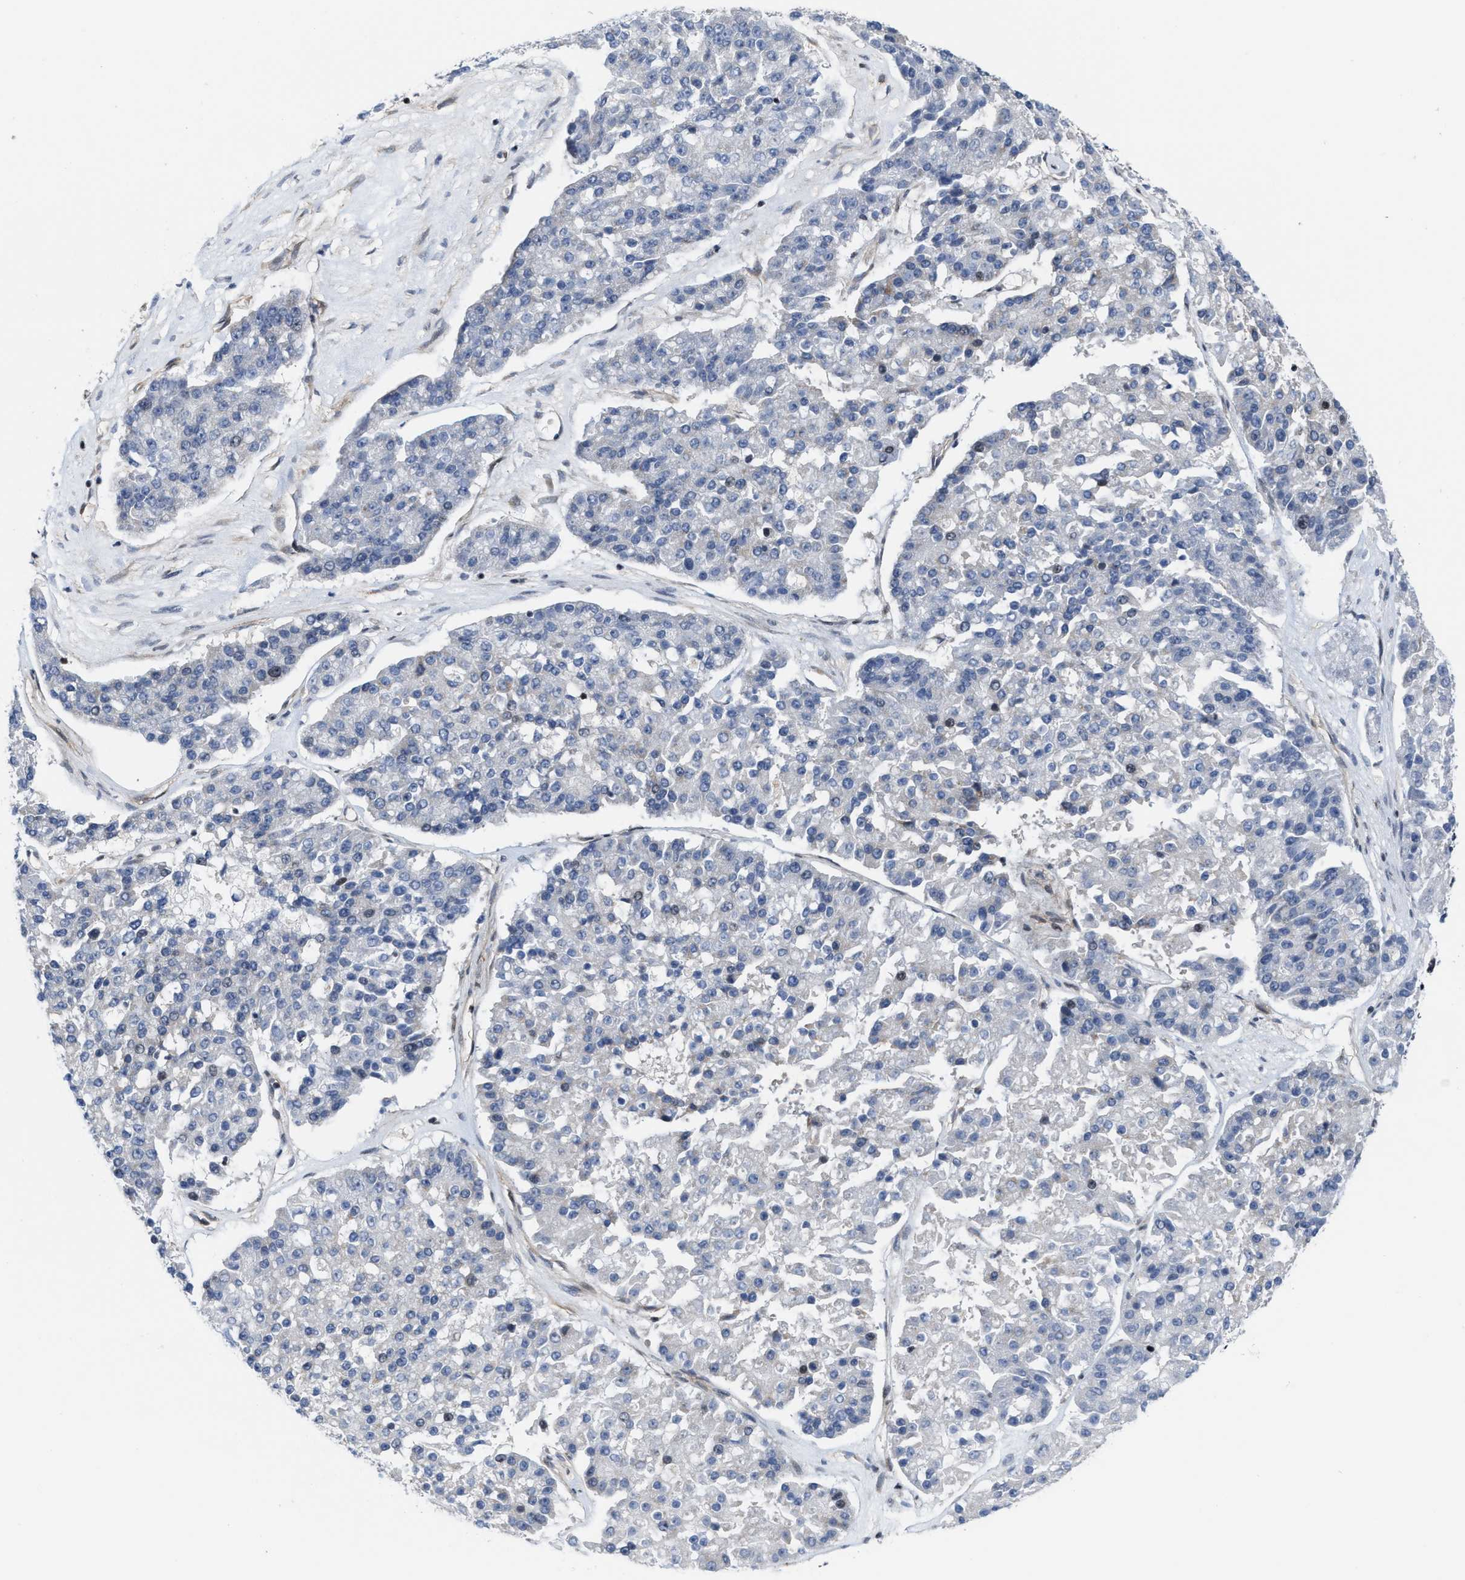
{"staining": {"intensity": "negative", "quantity": "none", "location": "none"}, "tissue": "pancreatic cancer", "cell_type": "Tumor cells", "image_type": "cancer", "snomed": [{"axis": "morphology", "description": "Adenocarcinoma, NOS"}, {"axis": "topography", "description": "Pancreas"}], "caption": "This is an immunohistochemistry photomicrograph of pancreatic cancer. There is no positivity in tumor cells.", "gene": "TGFB1I1", "patient": {"sex": "male", "age": 50}}